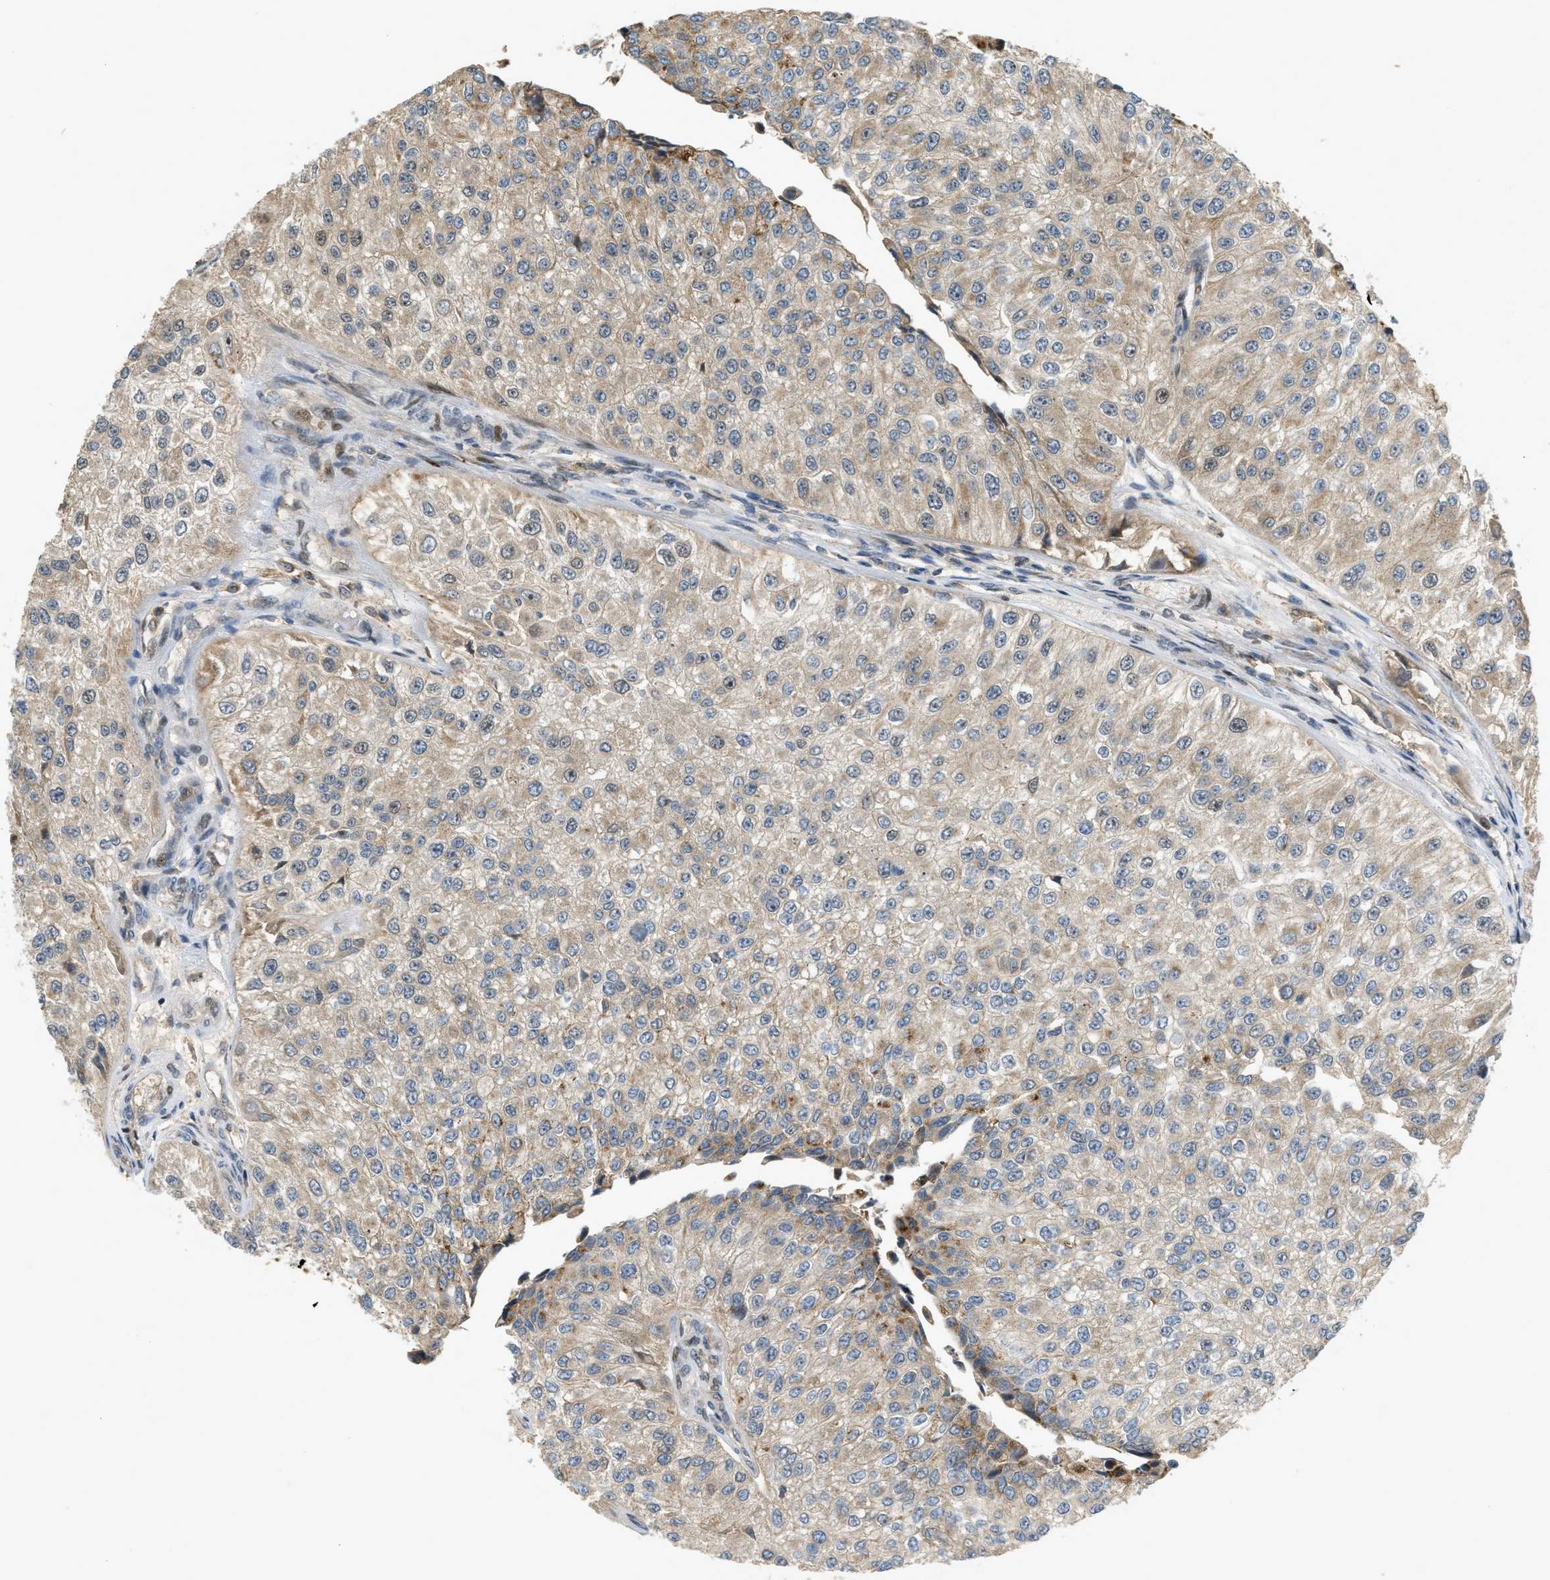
{"staining": {"intensity": "moderate", "quantity": "<25%", "location": "cytoplasmic/membranous,nuclear"}, "tissue": "urothelial cancer", "cell_type": "Tumor cells", "image_type": "cancer", "snomed": [{"axis": "morphology", "description": "Urothelial carcinoma, High grade"}, {"axis": "topography", "description": "Kidney"}, {"axis": "topography", "description": "Urinary bladder"}], "caption": "IHC (DAB (3,3'-diaminobenzidine)) staining of human urothelial carcinoma (high-grade) shows moderate cytoplasmic/membranous and nuclear protein expression in approximately <25% of tumor cells. Nuclei are stained in blue.", "gene": "TRAPPC14", "patient": {"sex": "male", "age": 77}}